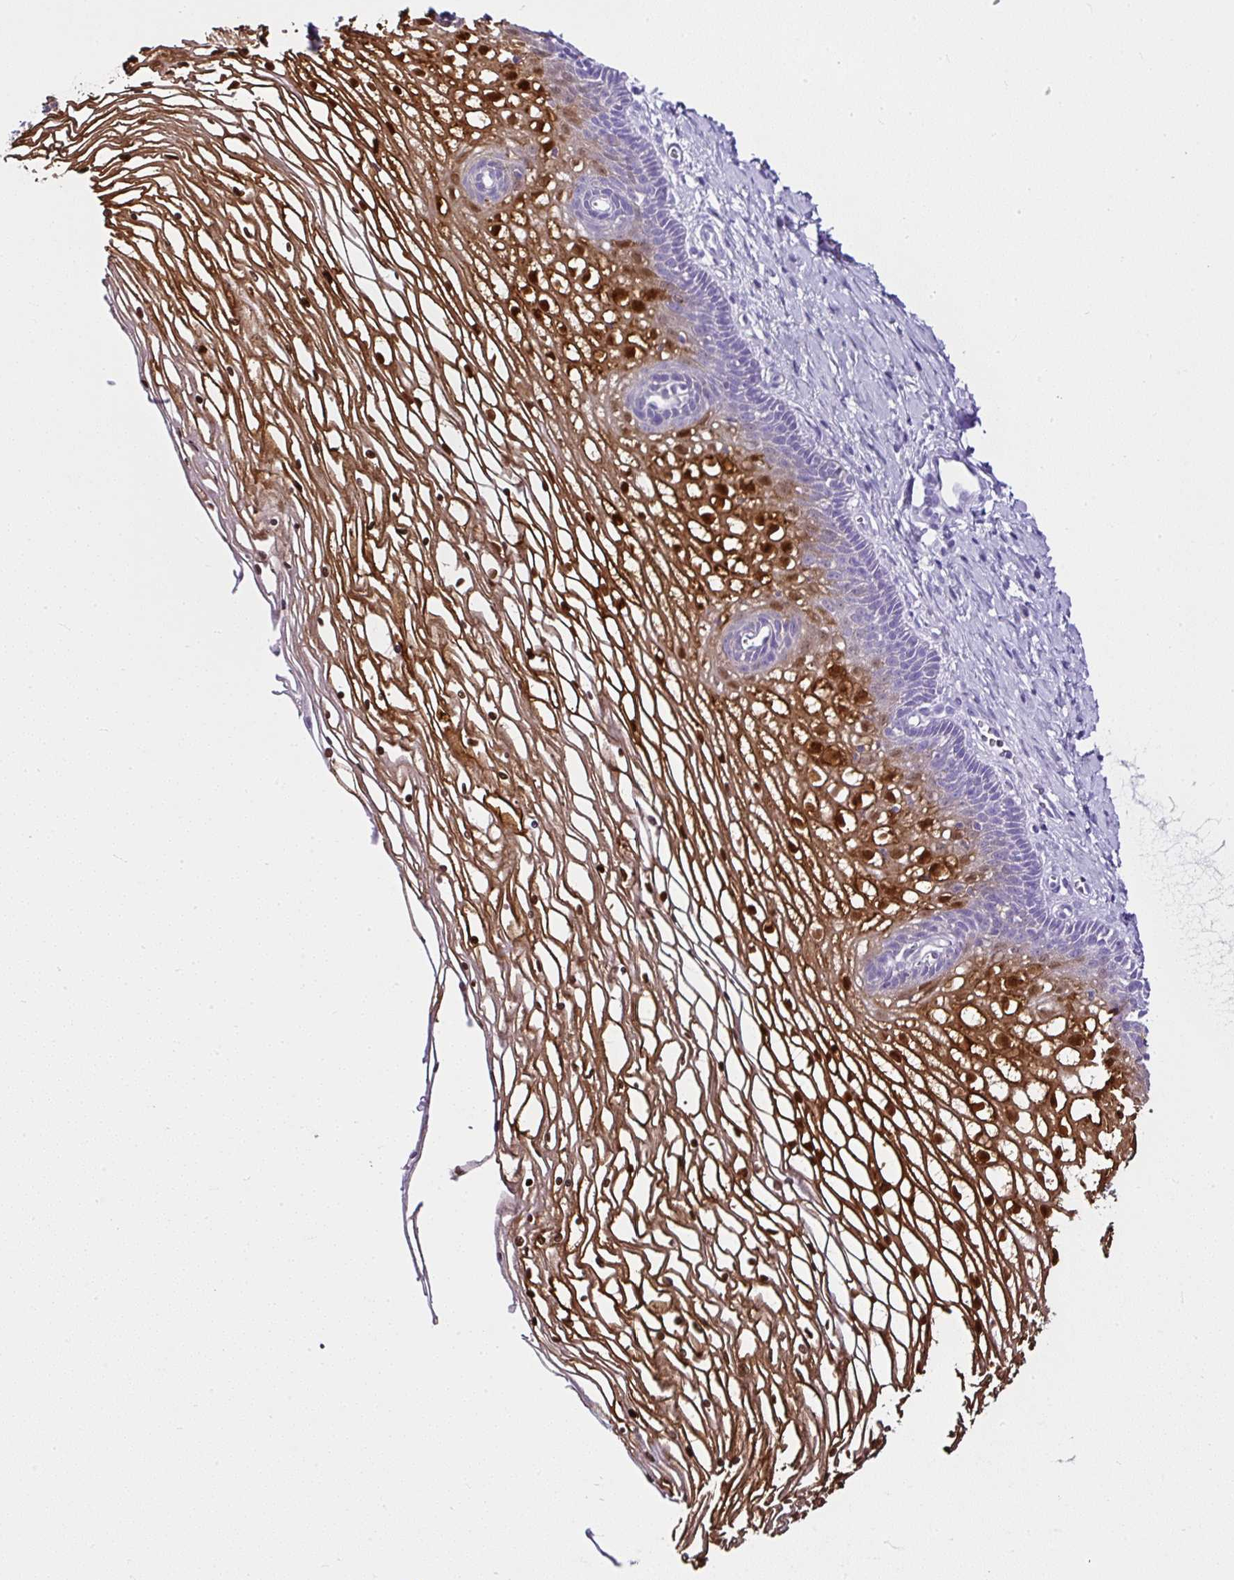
{"staining": {"intensity": "negative", "quantity": "none", "location": "none"}, "tissue": "cervix", "cell_type": "Glandular cells", "image_type": "normal", "snomed": [{"axis": "morphology", "description": "Normal tissue, NOS"}, {"axis": "topography", "description": "Cervix"}], "caption": "The histopathology image demonstrates no staining of glandular cells in normal cervix.", "gene": "SERPINB3", "patient": {"sex": "female", "age": 36}}